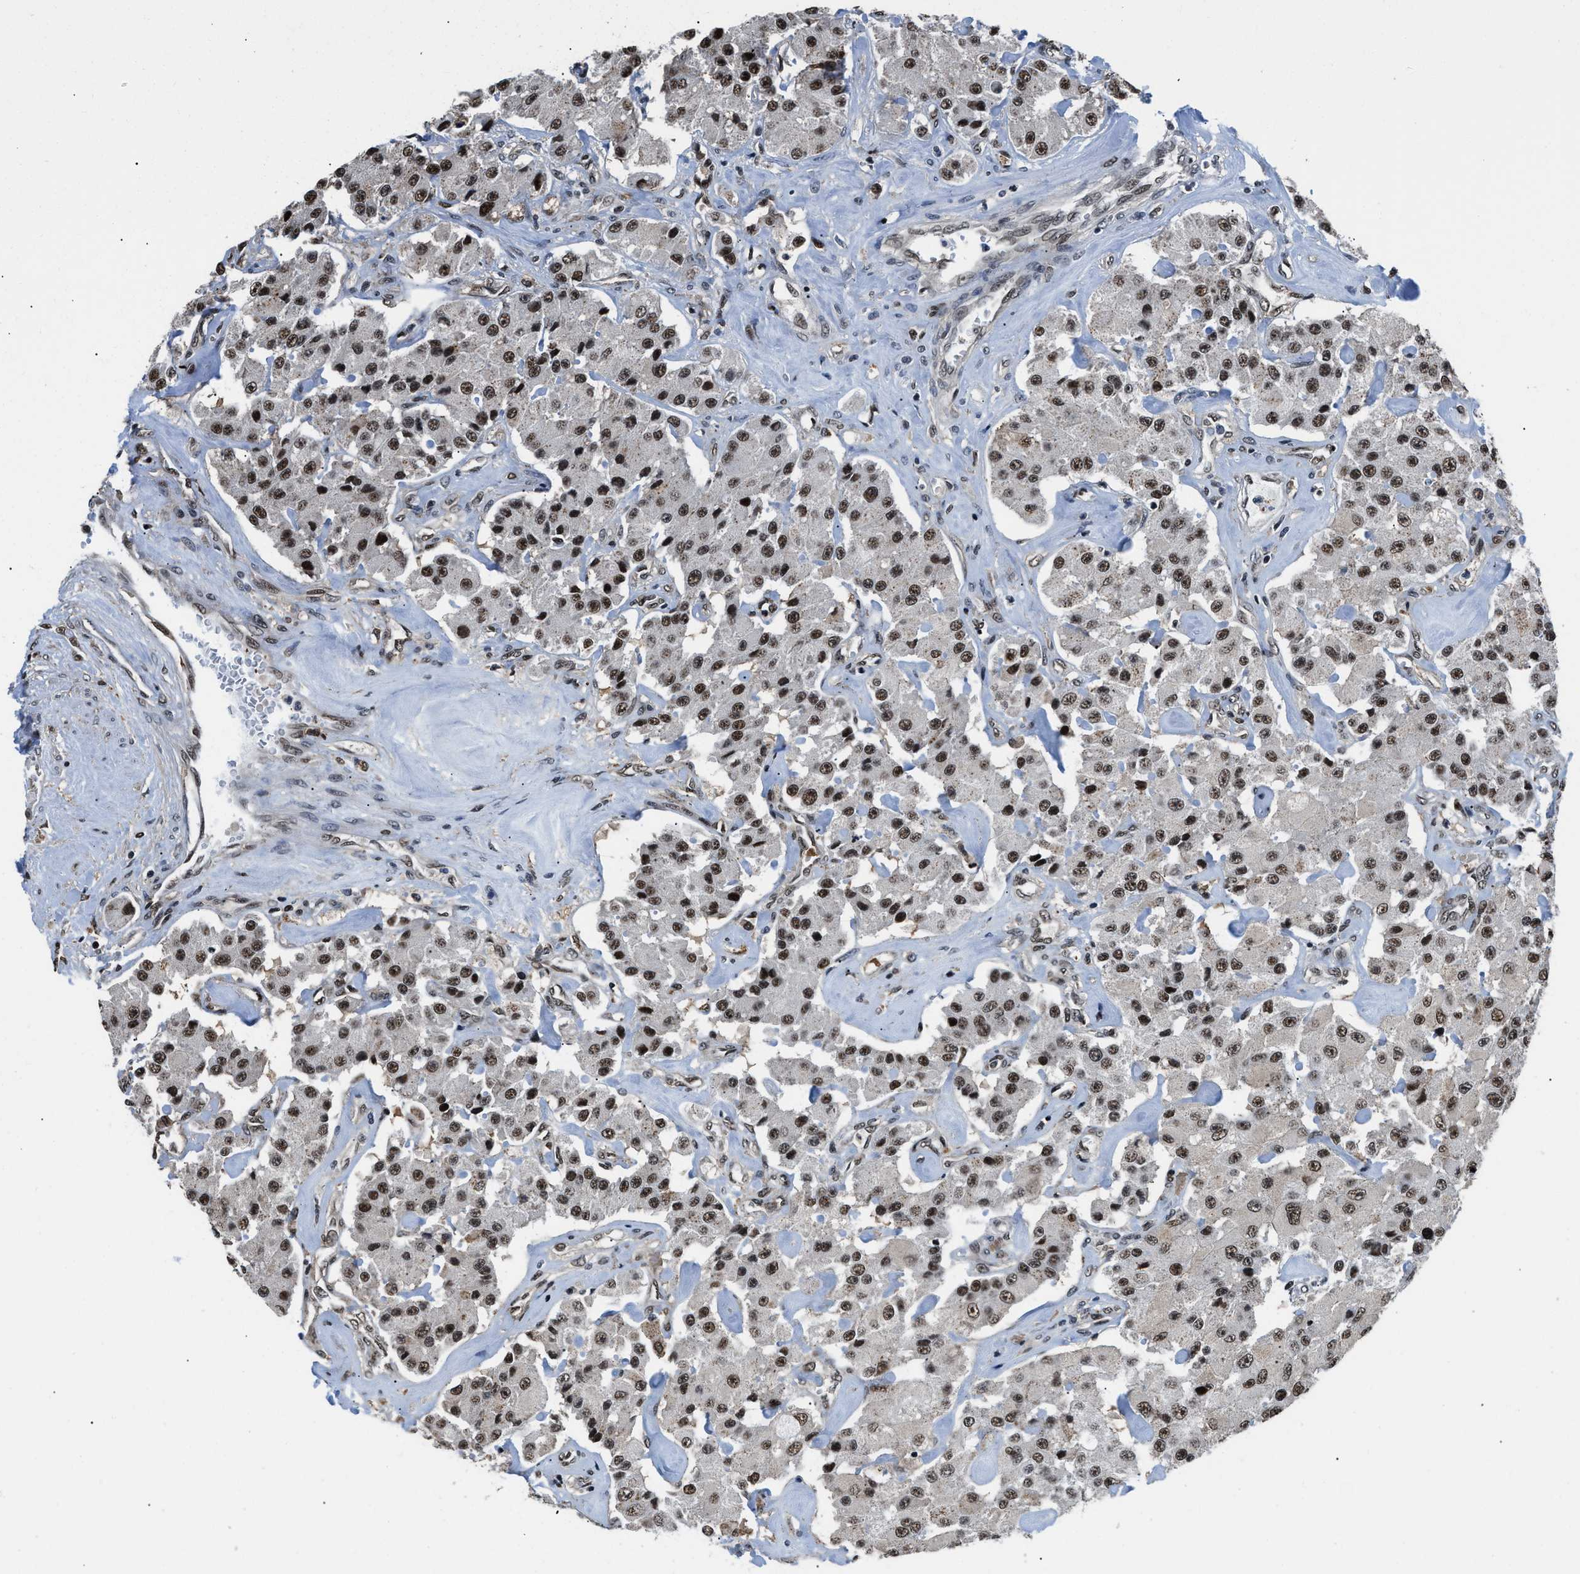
{"staining": {"intensity": "strong", "quantity": ">75%", "location": "nuclear"}, "tissue": "carcinoid", "cell_type": "Tumor cells", "image_type": "cancer", "snomed": [{"axis": "morphology", "description": "Carcinoid, malignant, NOS"}, {"axis": "topography", "description": "Pancreas"}], "caption": "Immunohistochemical staining of carcinoid displays strong nuclear protein expression in about >75% of tumor cells.", "gene": "HNRNPH2", "patient": {"sex": "male", "age": 41}}